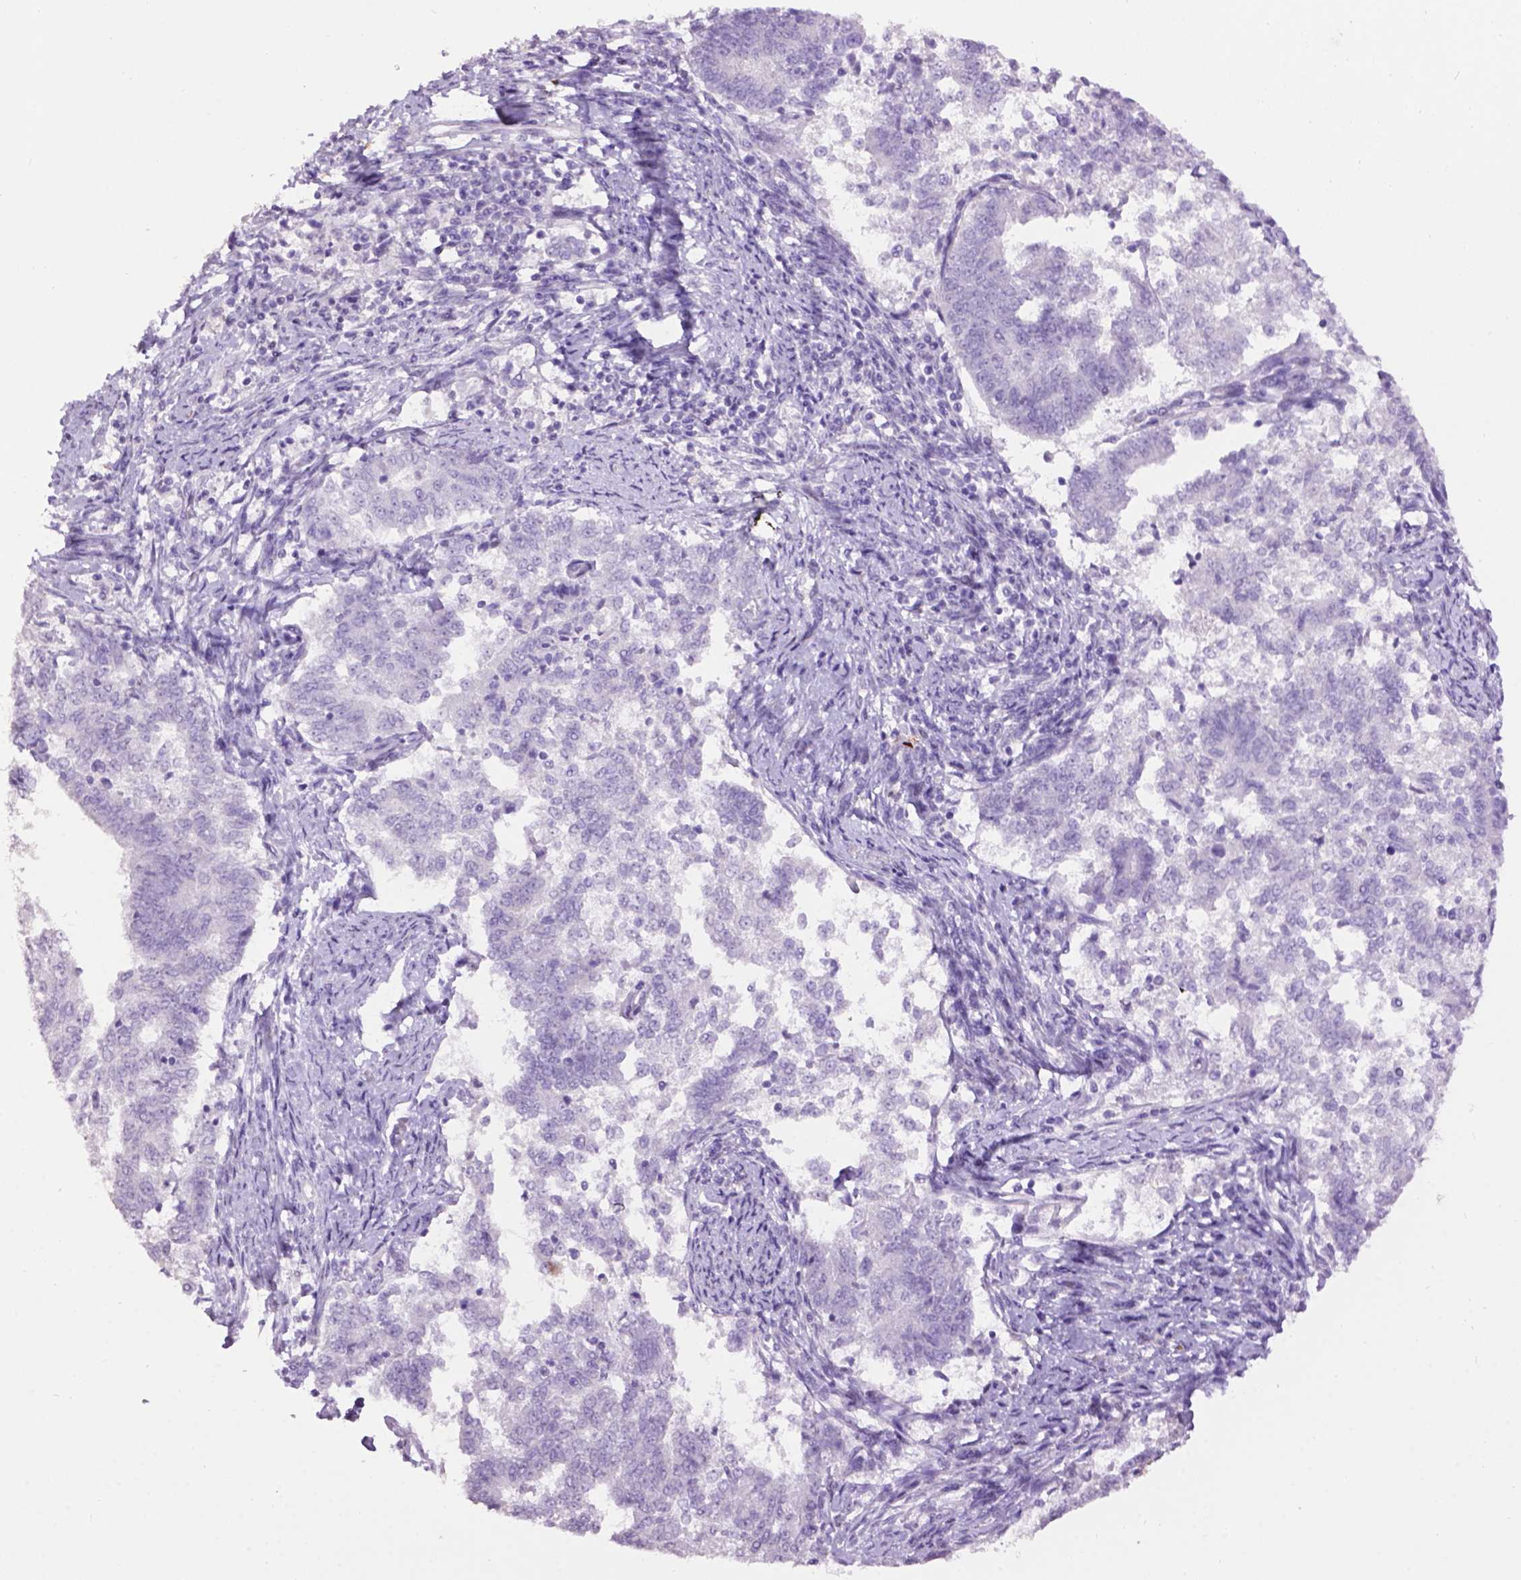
{"staining": {"intensity": "negative", "quantity": "none", "location": "none"}, "tissue": "endometrial cancer", "cell_type": "Tumor cells", "image_type": "cancer", "snomed": [{"axis": "morphology", "description": "Adenocarcinoma, NOS"}, {"axis": "topography", "description": "Endometrium"}], "caption": "Endometrial cancer (adenocarcinoma) was stained to show a protein in brown. There is no significant positivity in tumor cells.", "gene": "TH", "patient": {"sex": "female", "age": 65}}